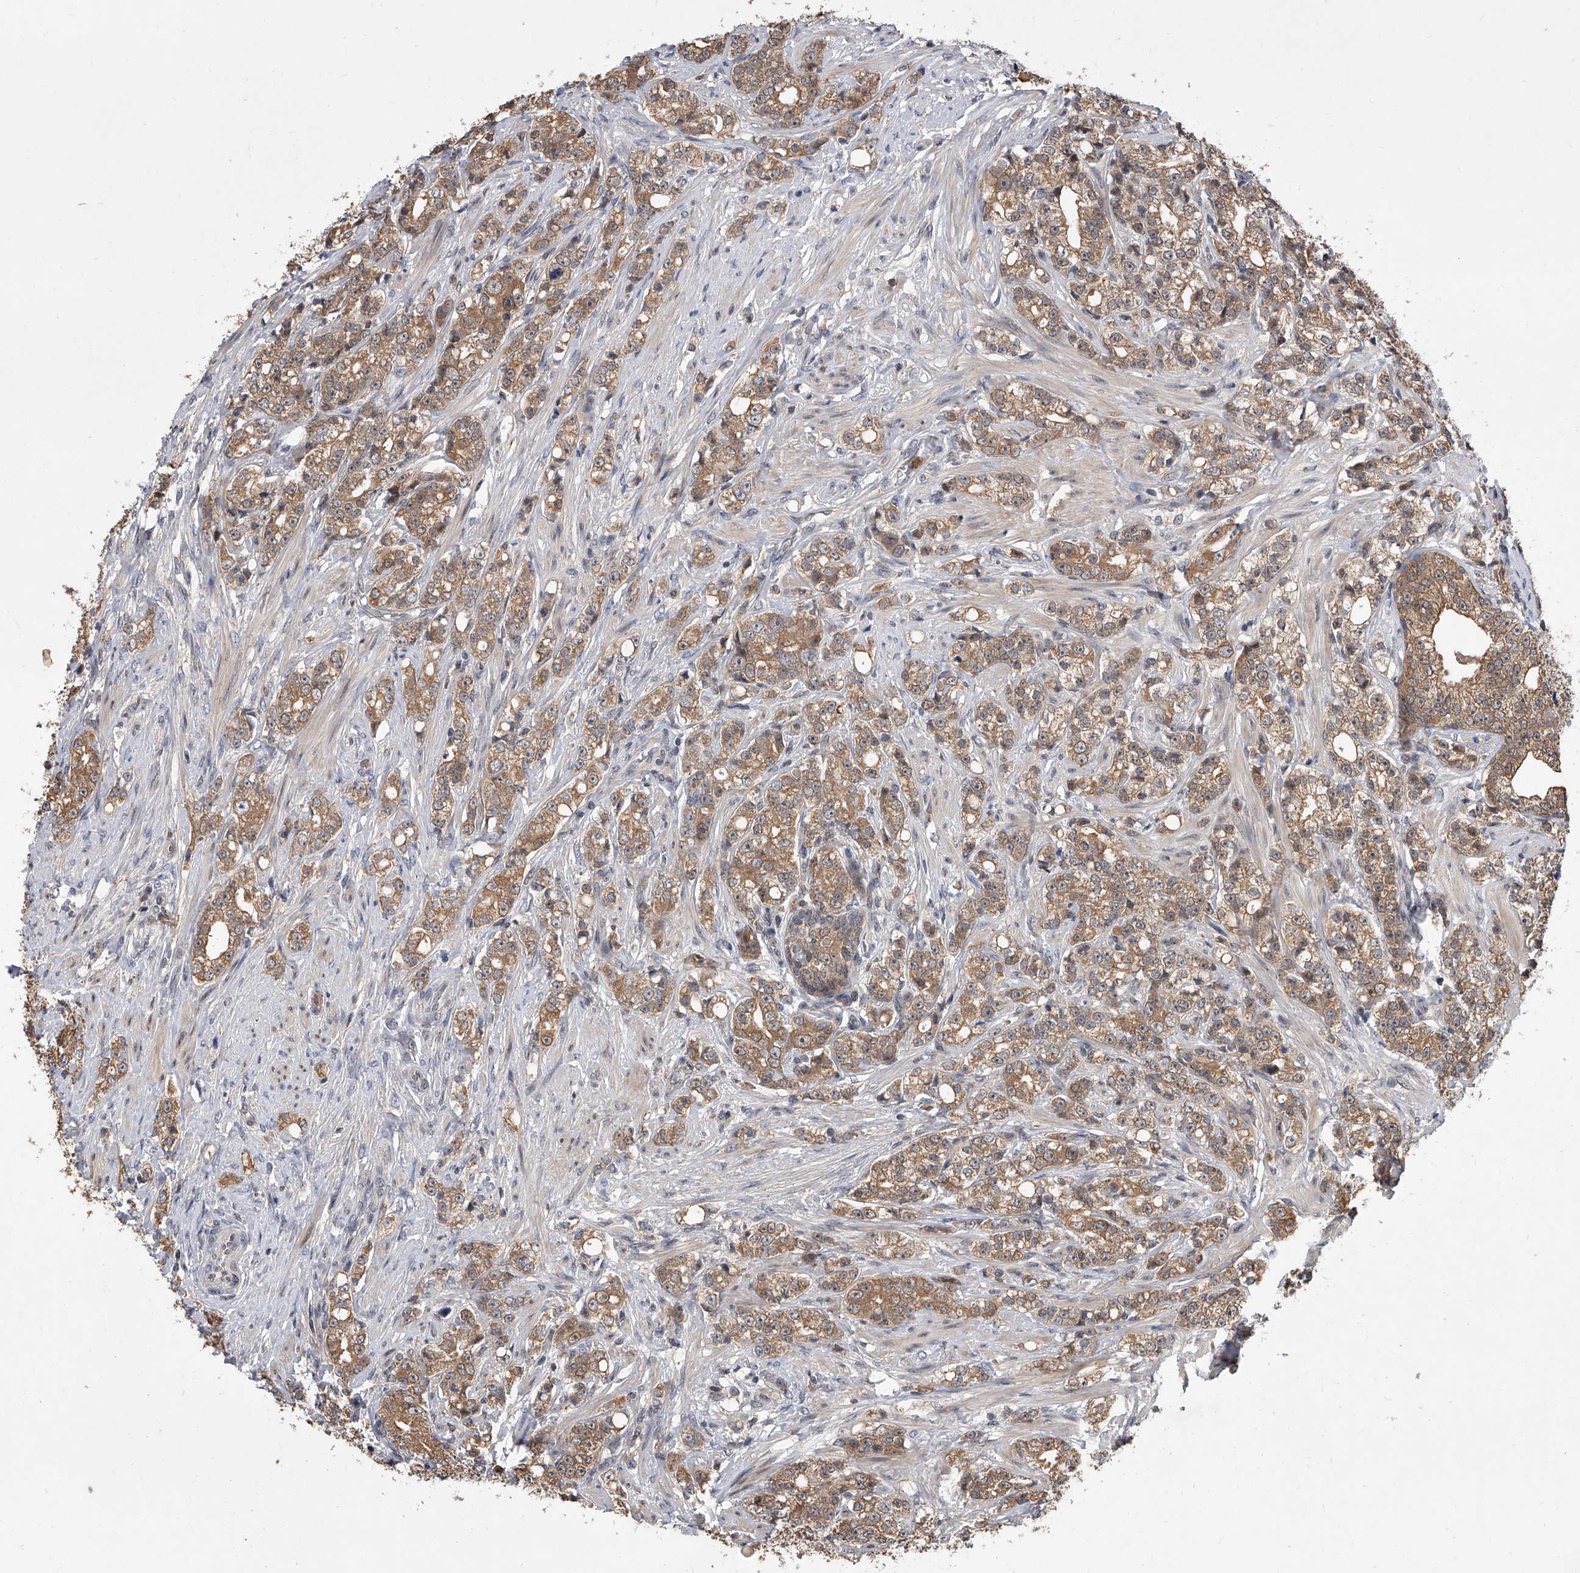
{"staining": {"intensity": "moderate", "quantity": ">75%", "location": "cytoplasmic/membranous"}, "tissue": "prostate cancer", "cell_type": "Tumor cells", "image_type": "cancer", "snomed": [{"axis": "morphology", "description": "Adenocarcinoma, High grade"}, {"axis": "topography", "description": "Prostate"}], "caption": "Immunohistochemistry (IHC) of human prostate cancer reveals medium levels of moderate cytoplasmic/membranous expression in about >75% of tumor cells.", "gene": "BHLHE23", "patient": {"sex": "male", "age": 69}}